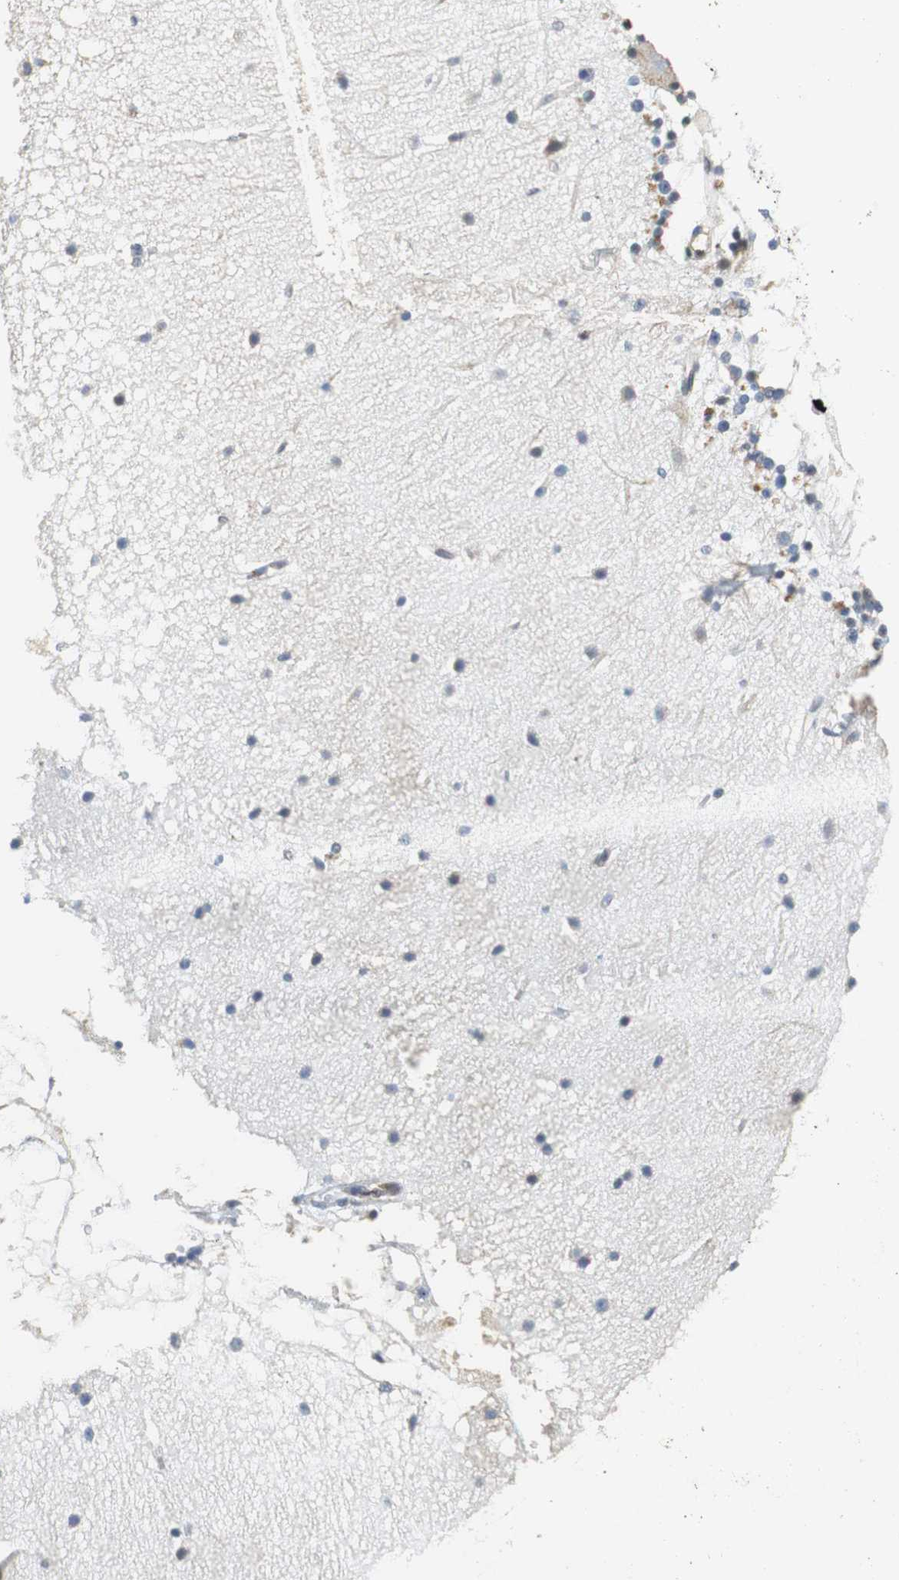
{"staining": {"intensity": "negative", "quantity": "none", "location": "none"}, "tissue": "cerebellum", "cell_type": "Cells in granular layer", "image_type": "normal", "snomed": [{"axis": "morphology", "description": "Normal tissue, NOS"}, {"axis": "topography", "description": "Cerebellum"}], "caption": "This is an immunohistochemistry (IHC) micrograph of unremarkable cerebellum. There is no positivity in cells in granular layer.", "gene": "GSDMD", "patient": {"sex": "female", "age": 54}}